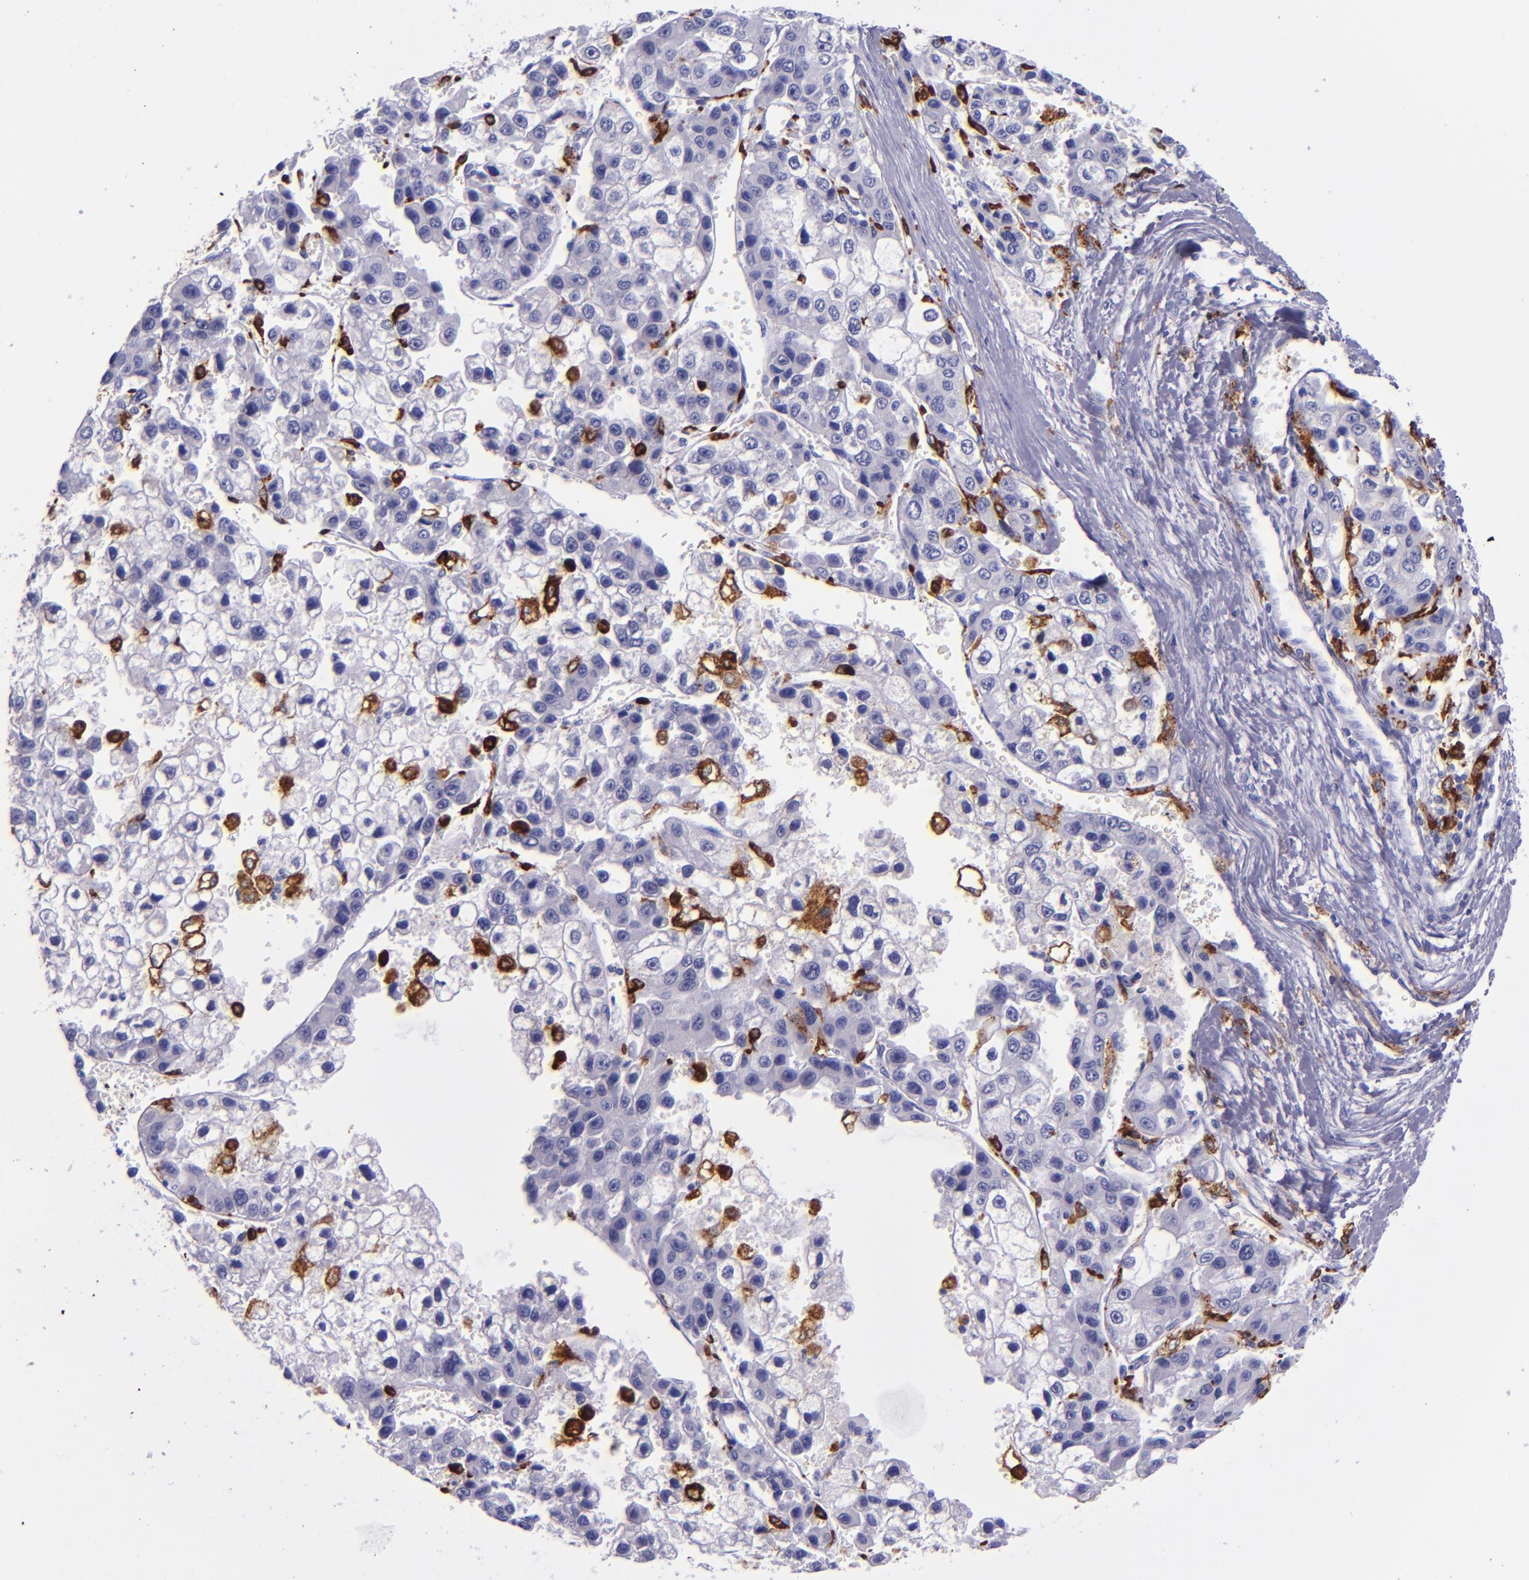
{"staining": {"intensity": "negative", "quantity": "none", "location": "none"}, "tissue": "liver cancer", "cell_type": "Tumor cells", "image_type": "cancer", "snomed": [{"axis": "morphology", "description": "Carcinoma, Hepatocellular, NOS"}, {"axis": "topography", "description": "Liver"}], "caption": "This is a histopathology image of immunohistochemistry (IHC) staining of liver hepatocellular carcinoma, which shows no positivity in tumor cells.", "gene": "CD163", "patient": {"sex": "female", "age": 66}}